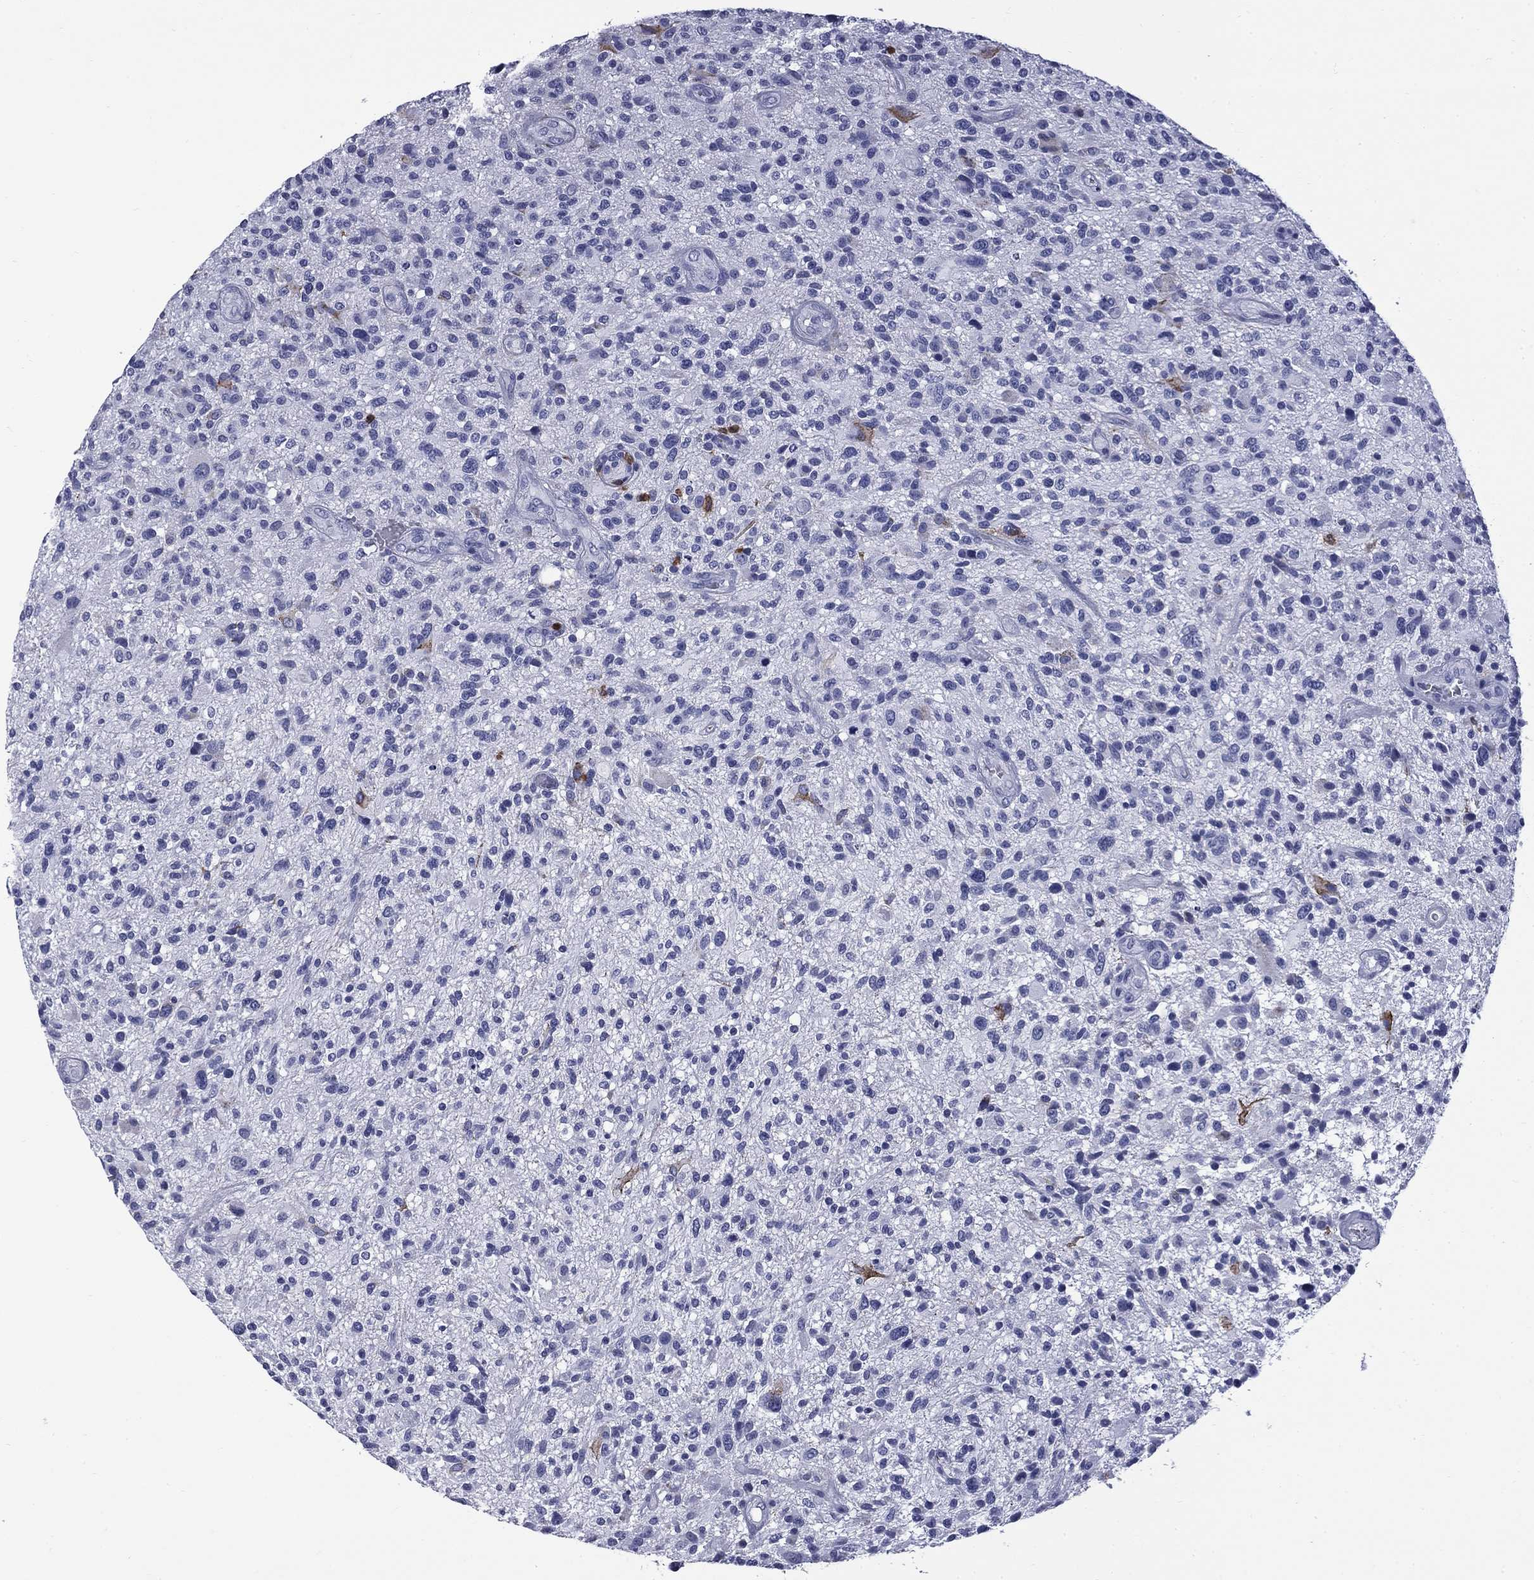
{"staining": {"intensity": "negative", "quantity": "none", "location": "none"}, "tissue": "glioma", "cell_type": "Tumor cells", "image_type": "cancer", "snomed": [{"axis": "morphology", "description": "Glioma, malignant, High grade"}, {"axis": "topography", "description": "Brain"}], "caption": "High magnification brightfield microscopy of glioma stained with DAB (3,3'-diaminobenzidine) (brown) and counterstained with hematoxylin (blue): tumor cells show no significant positivity. (Brightfield microscopy of DAB (3,3'-diaminobenzidine) immunohistochemistry (IHC) at high magnification).", "gene": "TRIM29", "patient": {"sex": "male", "age": 47}}